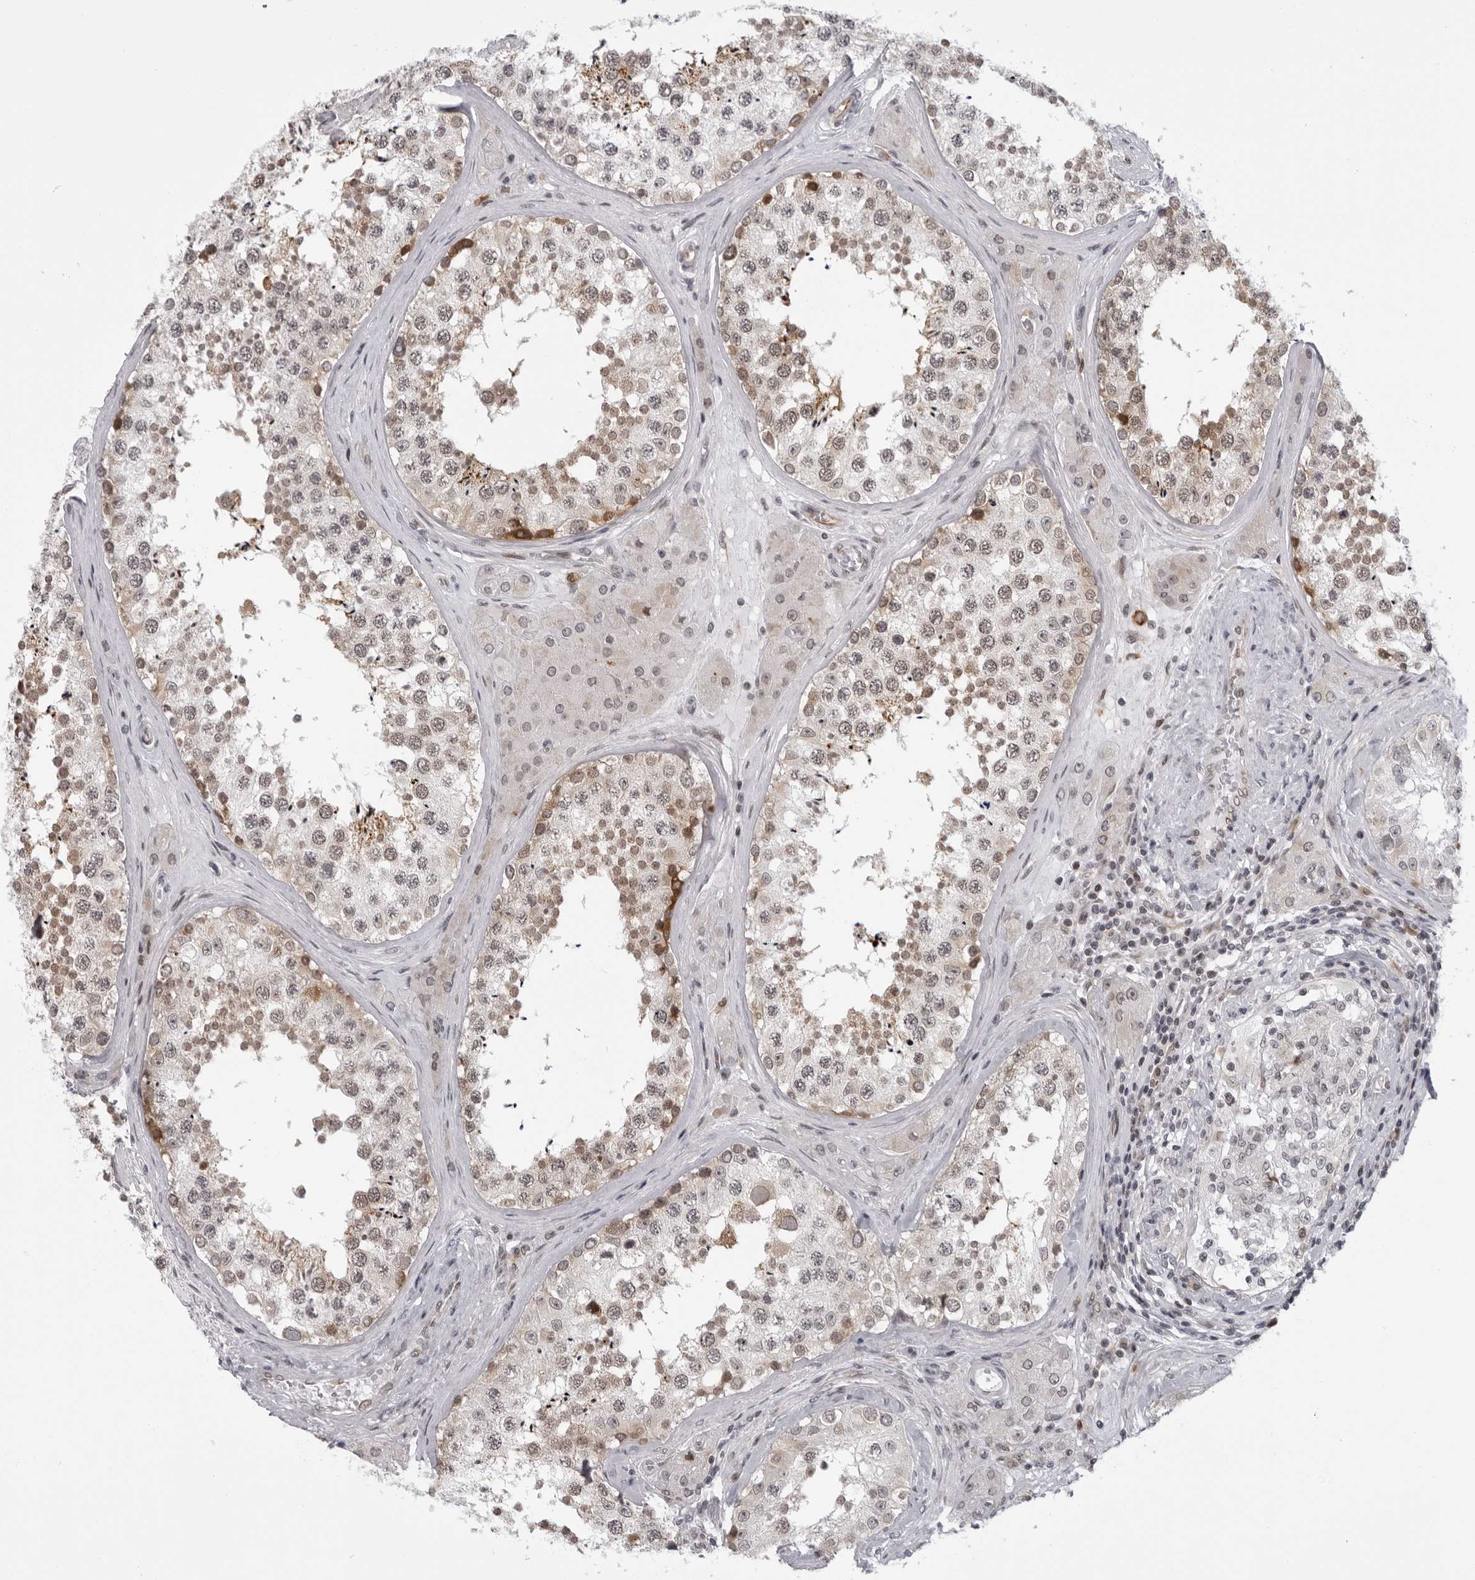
{"staining": {"intensity": "moderate", "quantity": "25%-75%", "location": "cytoplasmic/membranous"}, "tissue": "testis", "cell_type": "Cells in seminiferous ducts", "image_type": "normal", "snomed": [{"axis": "morphology", "description": "Normal tissue, NOS"}, {"axis": "topography", "description": "Testis"}], "caption": "Immunohistochemistry (IHC) of unremarkable human testis displays medium levels of moderate cytoplasmic/membranous positivity in approximately 25%-75% of cells in seminiferous ducts.", "gene": "GCSAML", "patient": {"sex": "male", "age": 46}}